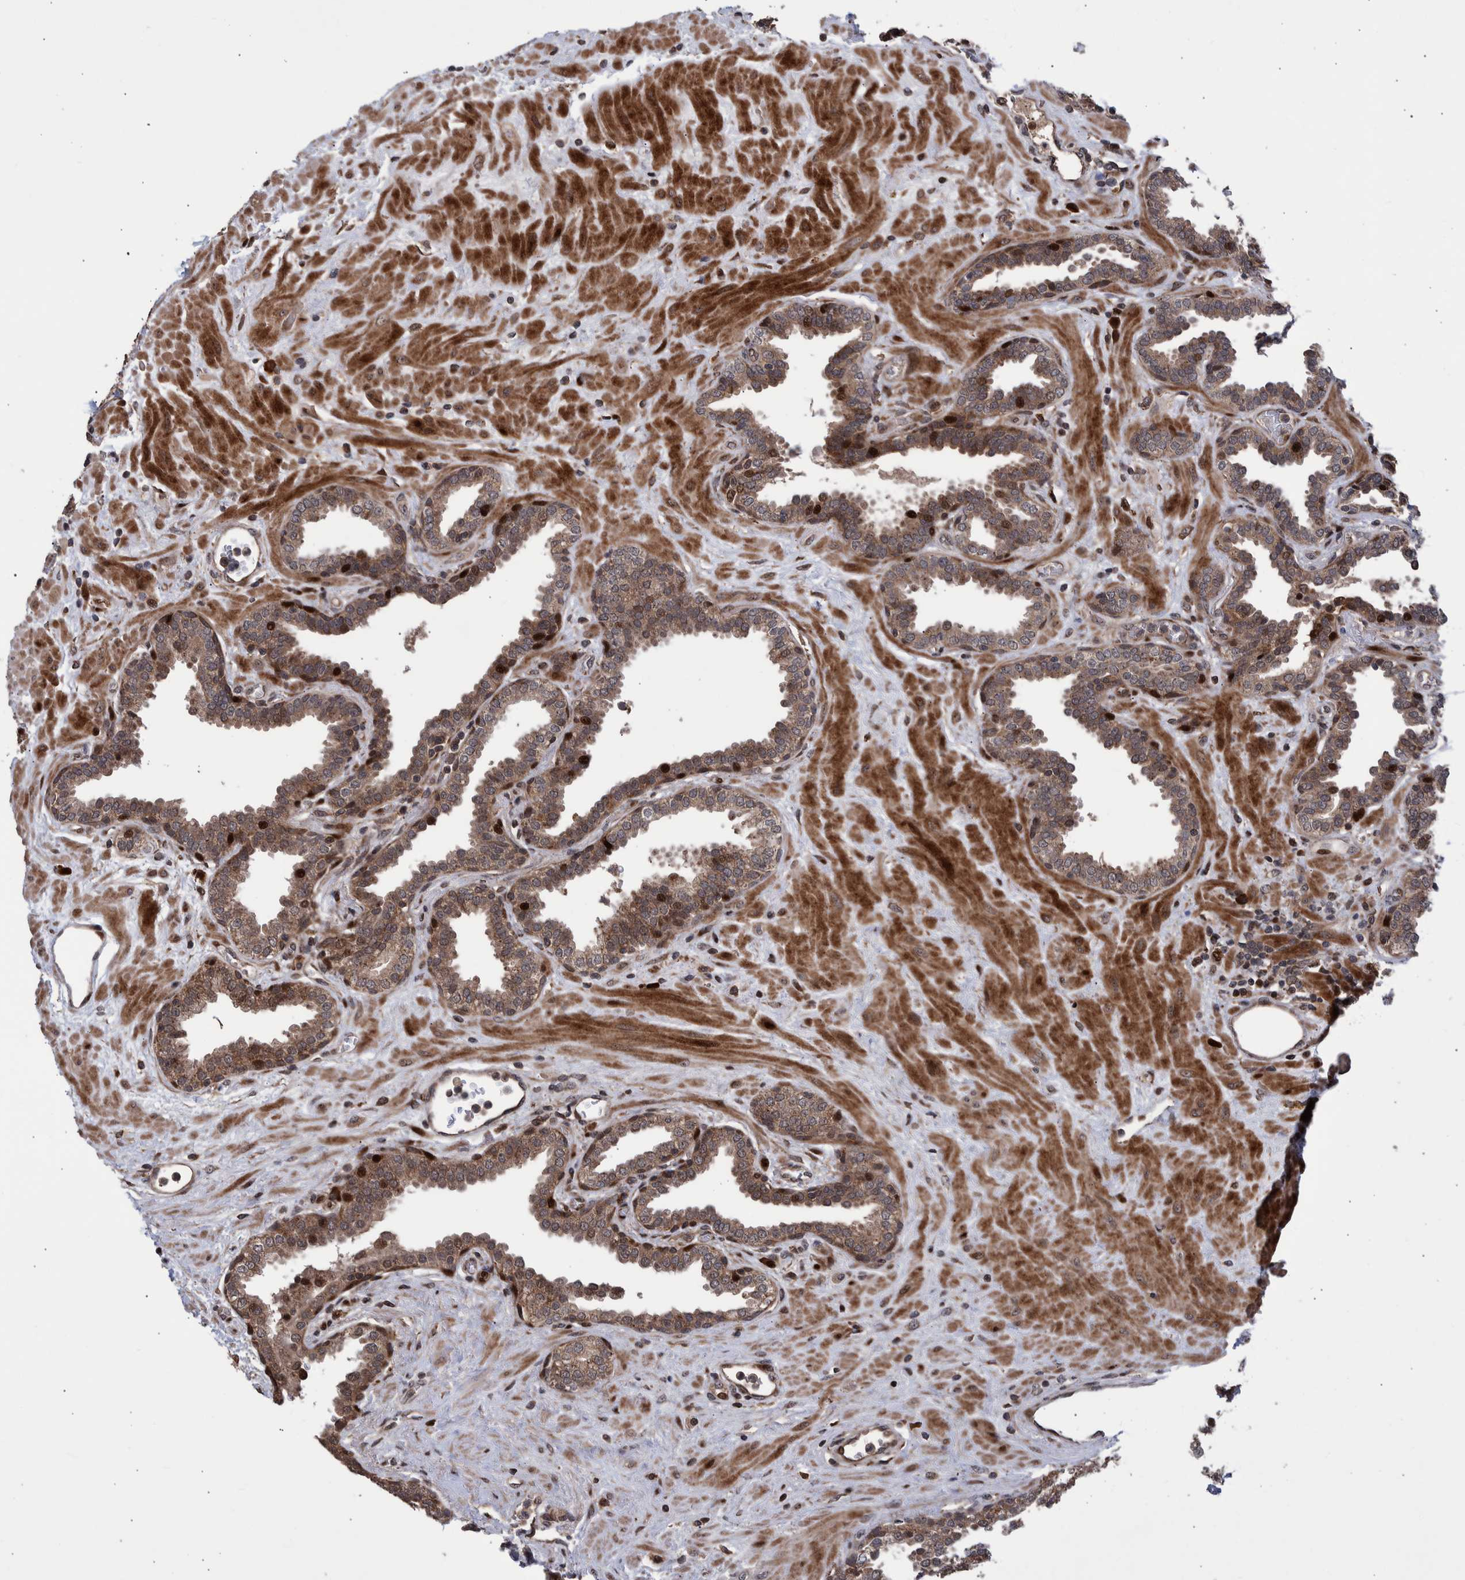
{"staining": {"intensity": "moderate", "quantity": ">75%", "location": "cytoplasmic/membranous,nuclear"}, "tissue": "prostate", "cell_type": "Glandular cells", "image_type": "normal", "snomed": [{"axis": "morphology", "description": "Normal tissue, NOS"}, {"axis": "topography", "description": "Prostate"}], "caption": "Immunohistochemical staining of benign human prostate shows medium levels of moderate cytoplasmic/membranous,nuclear expression in about >75% of glandular cells.", "gene": "SHISA6", "patient": {"sex": "male", "age": 51}}